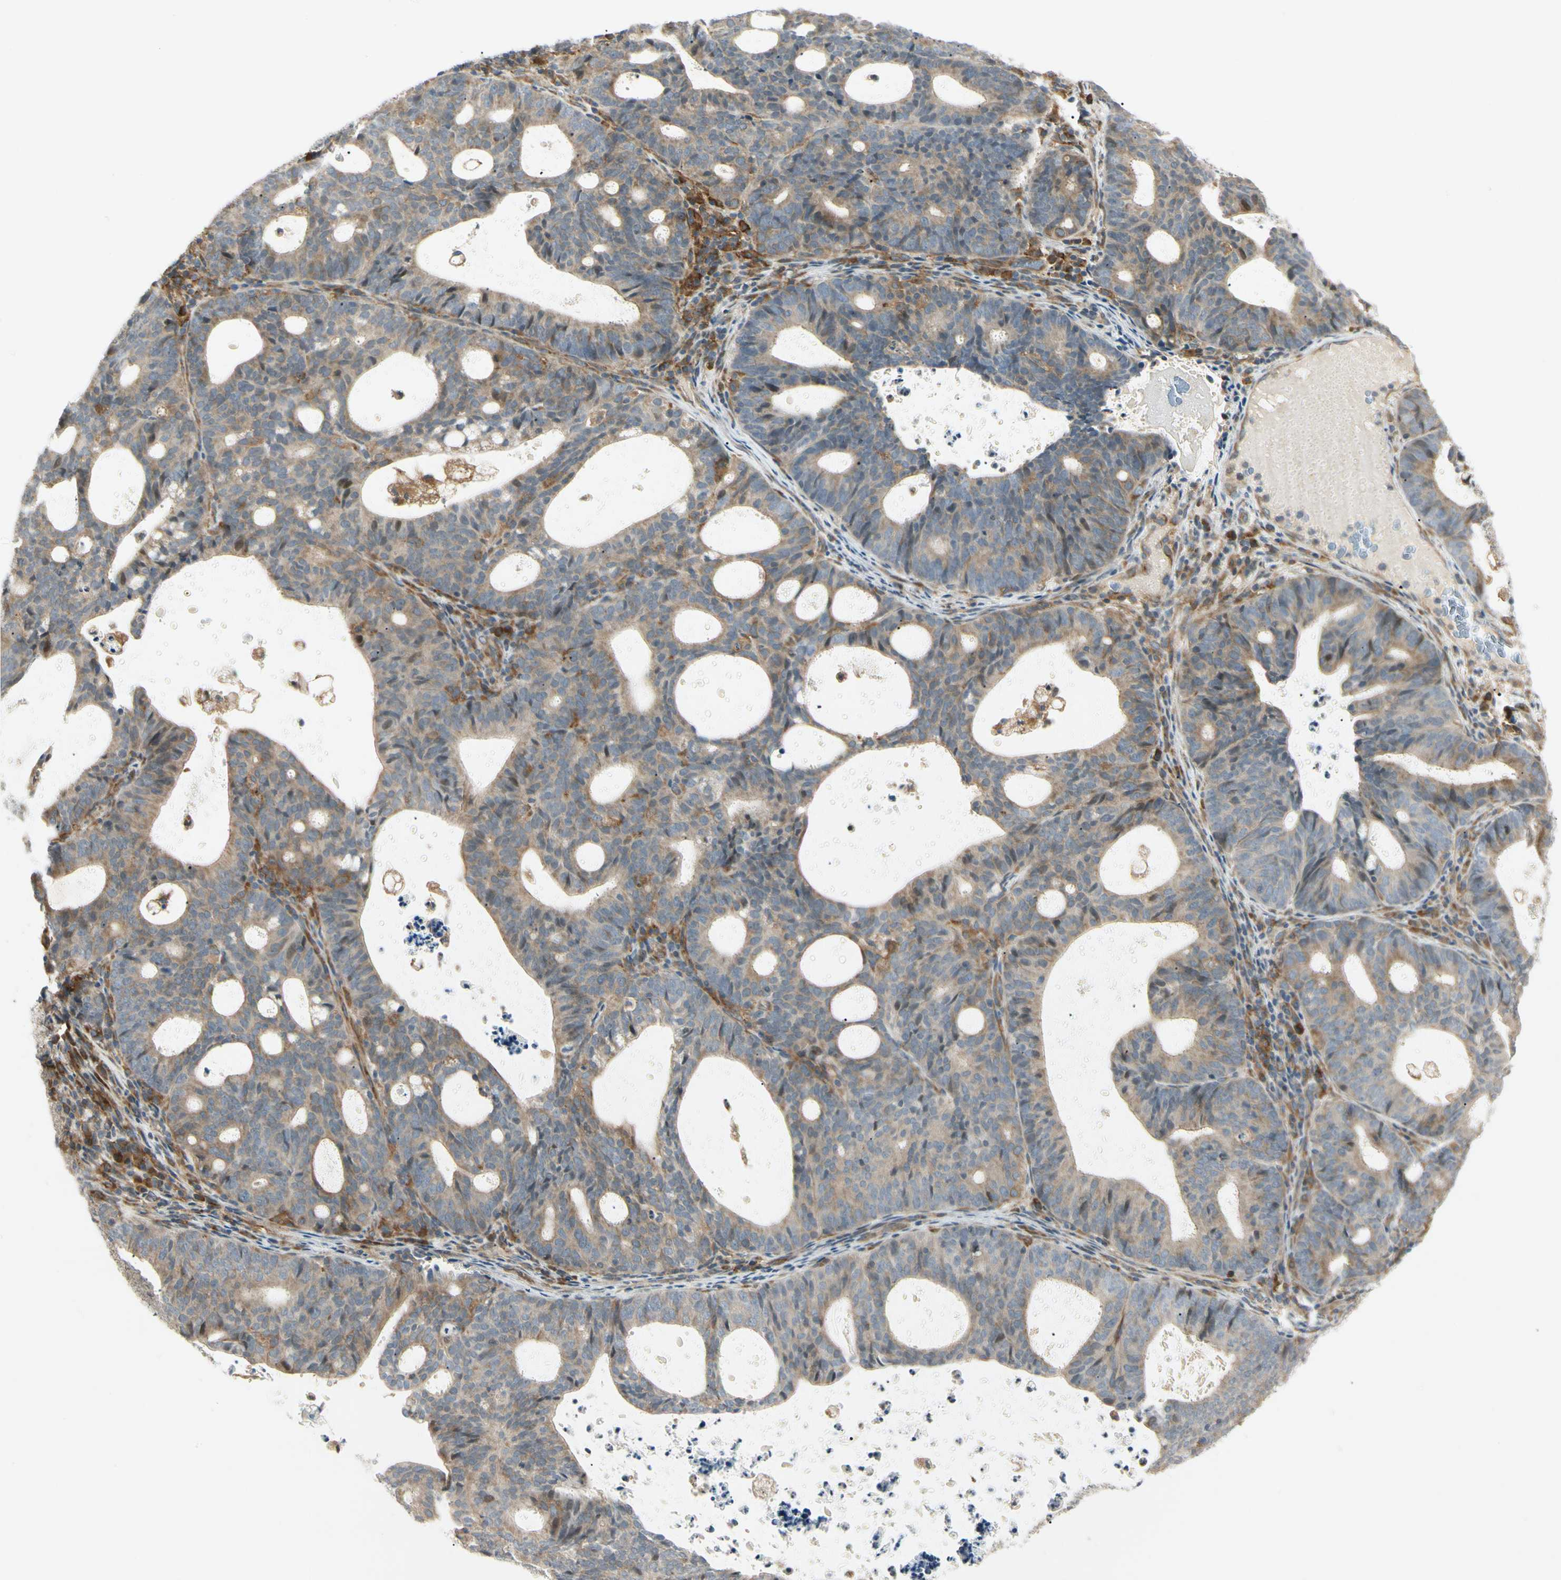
{"staining": {"intensity": "moderate", "quantity": "25%-75%", "location": "cytoplasmic/membranous"}, "tissue": "endometrial cancer", "cell_type": "Tumor cells", "image_type": "cancer", "snomed": [{"axis": "morphology", "description": "Adenocarcinoma, NOS"}, {"axis": "topography", "description": "Uterus"}], "caption": "A micrograph showing moderate cytoplasmic/membranous expression in approximately 25%-75% of tumor cells in endometrial adenocarcinoma, as visualized by brown immunohistochemical staining.", "gene": "FNDC3B", "patient": {"sex": "female", "age": 83}}